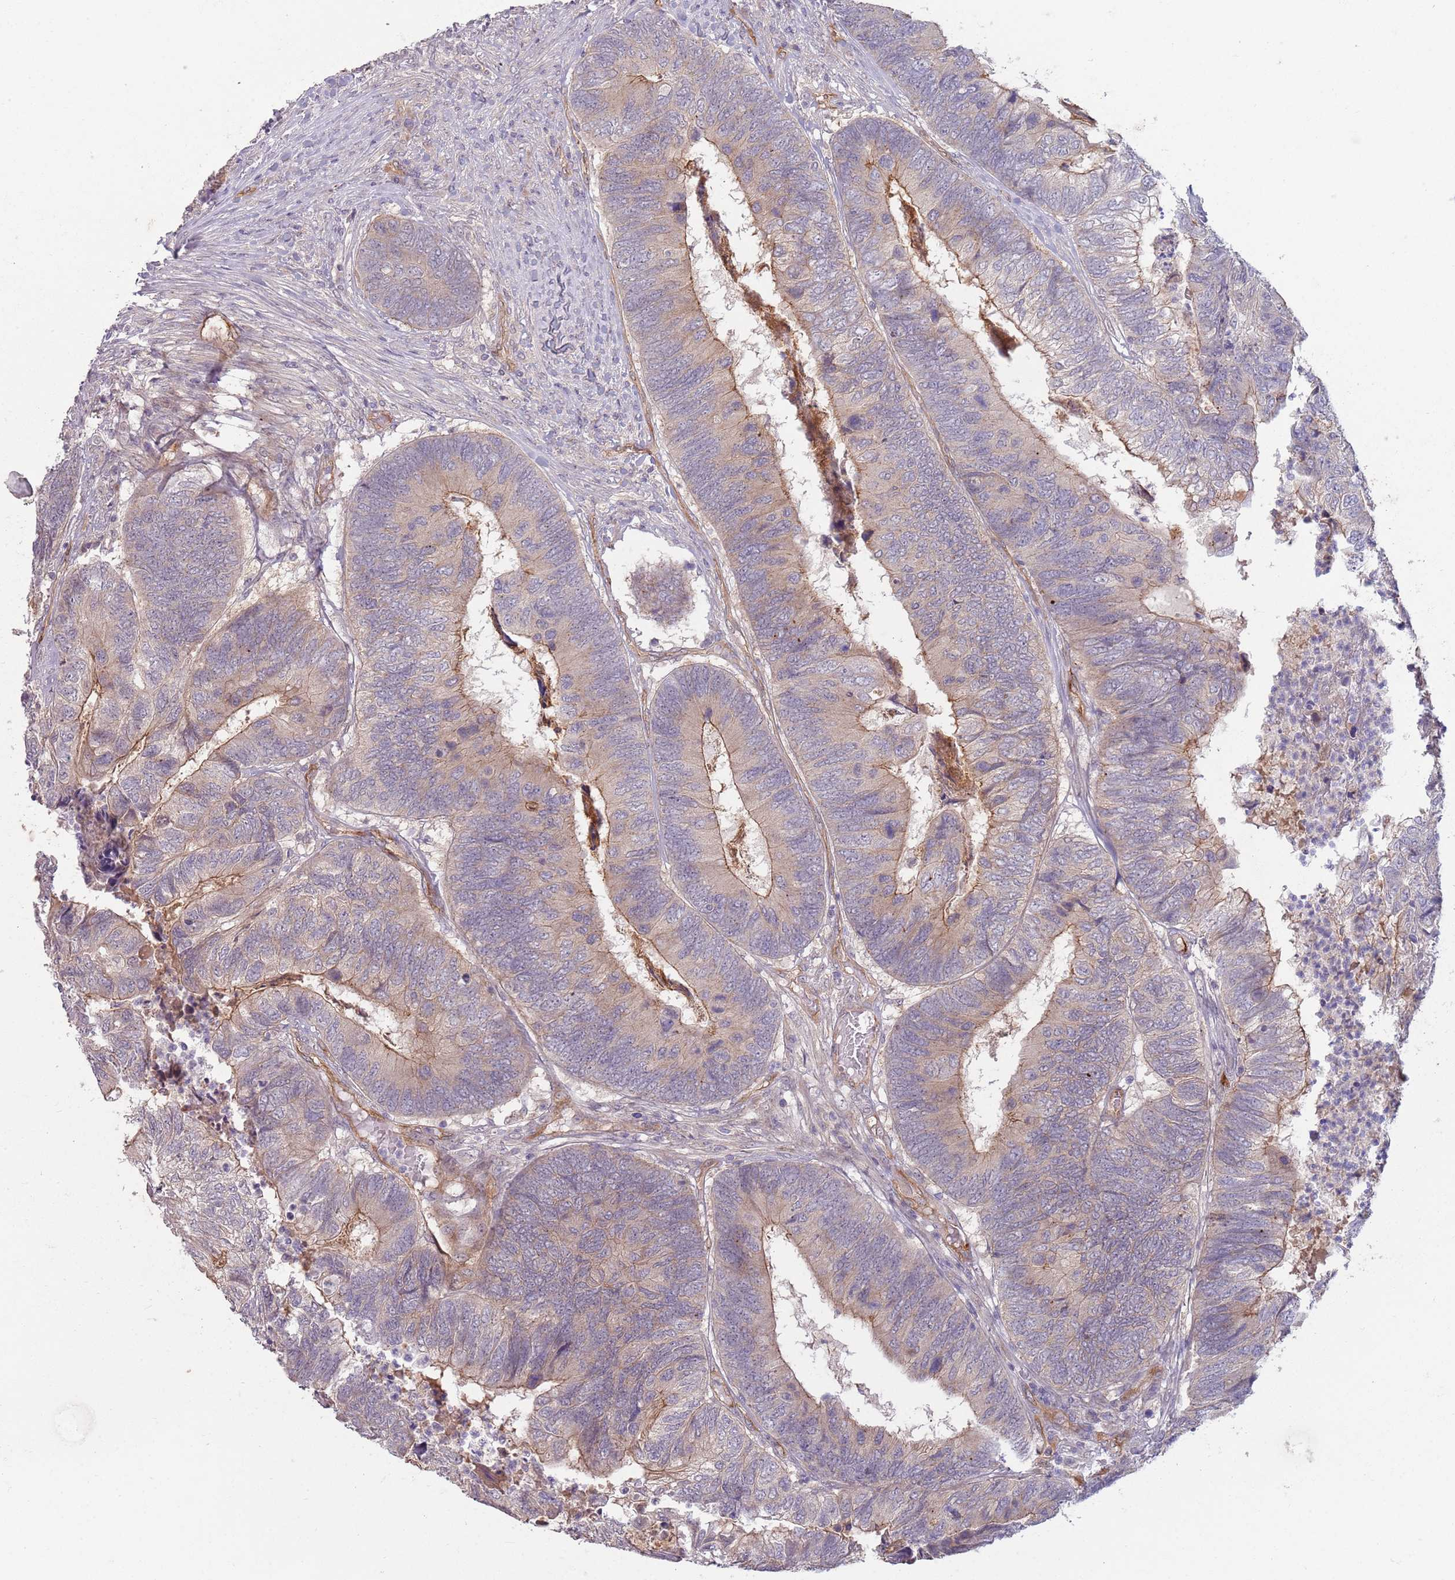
{"staining": {"intensity": "weak", "quantity": "25%-75%", "location": "cytoplasmic/membranous"}, "tissue": "colorectal cancer", "cell_type": "Tumor cells", "image_type": "cancer", "snomed": [{"axis": "morphology", "description": "Adenocarcinoma, NOS"}, {"axis": "topography", "description": "Colon"}], "caption": "An immunohistochemistry image of tumor tissue is shown. Protein staining in brown labels weak cytoplasmic/membranous positivity in colorectal cancer within tumor cells. (DAB (3,3'-diaminobenzidine) IHC with brightfield microscopy, high magnification).", "gene": "SAV1", "patient": {"sex": "female", "age": 67}}